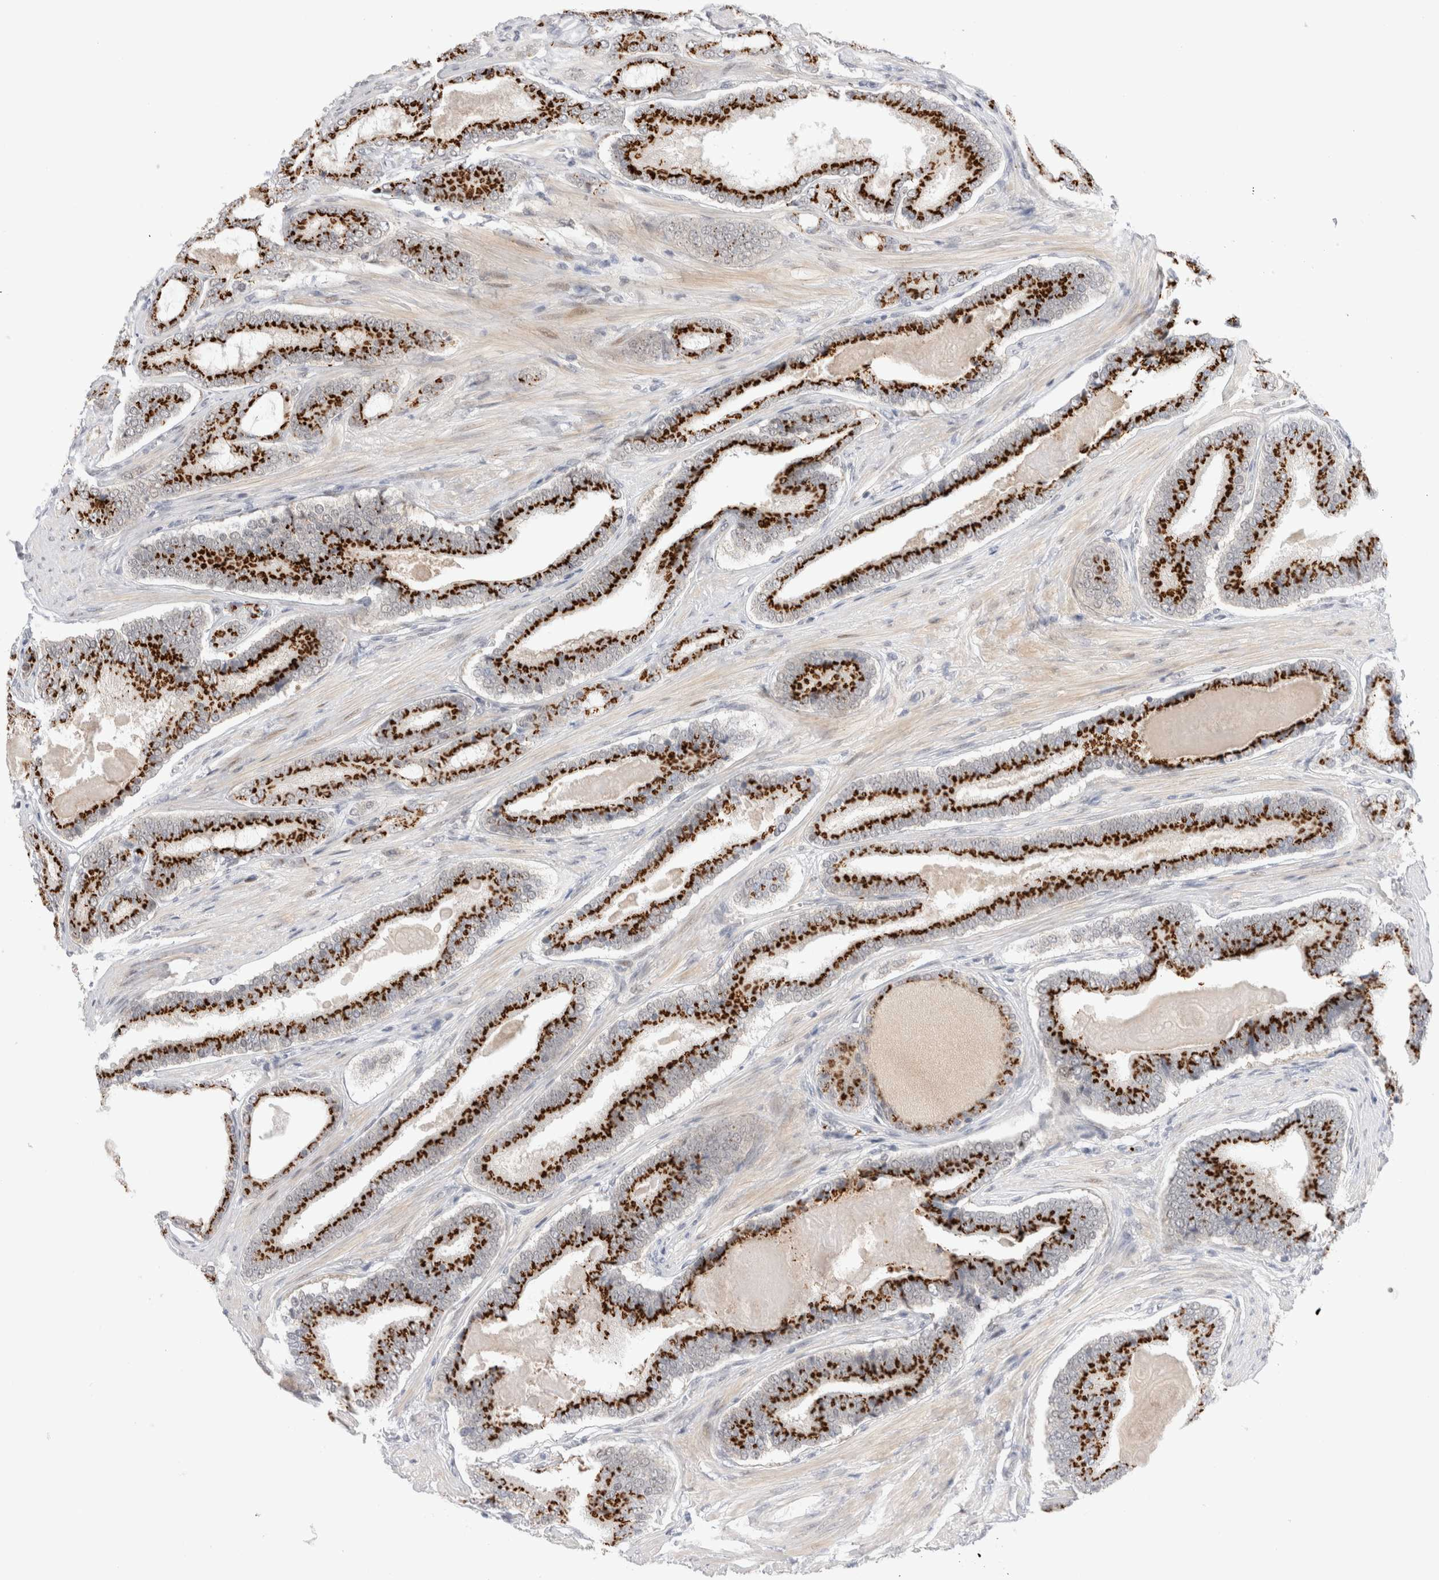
{"staining": {"intensity": "strong", "quantity": ">75%", "location": "cytoplasmic/membranous"}, "tissue": "prostate cancer", "cell_type": "Tumor cells", "image_type": "cancer", "snomed": [{"axis": "morphology", "description": "Adenocarcinoma, High grade"}, {"axis": "topography", "description": "Prostate"}], "caption": "Protein staining of prostate cancer (adenocarcinoma (high-grade)) tissue demonstrates strong cytoplasmic/membranous staining in approximately >75% of tumor cells.", "gene": "VPS28", "patient": {"sex": "male", "age": 60}}